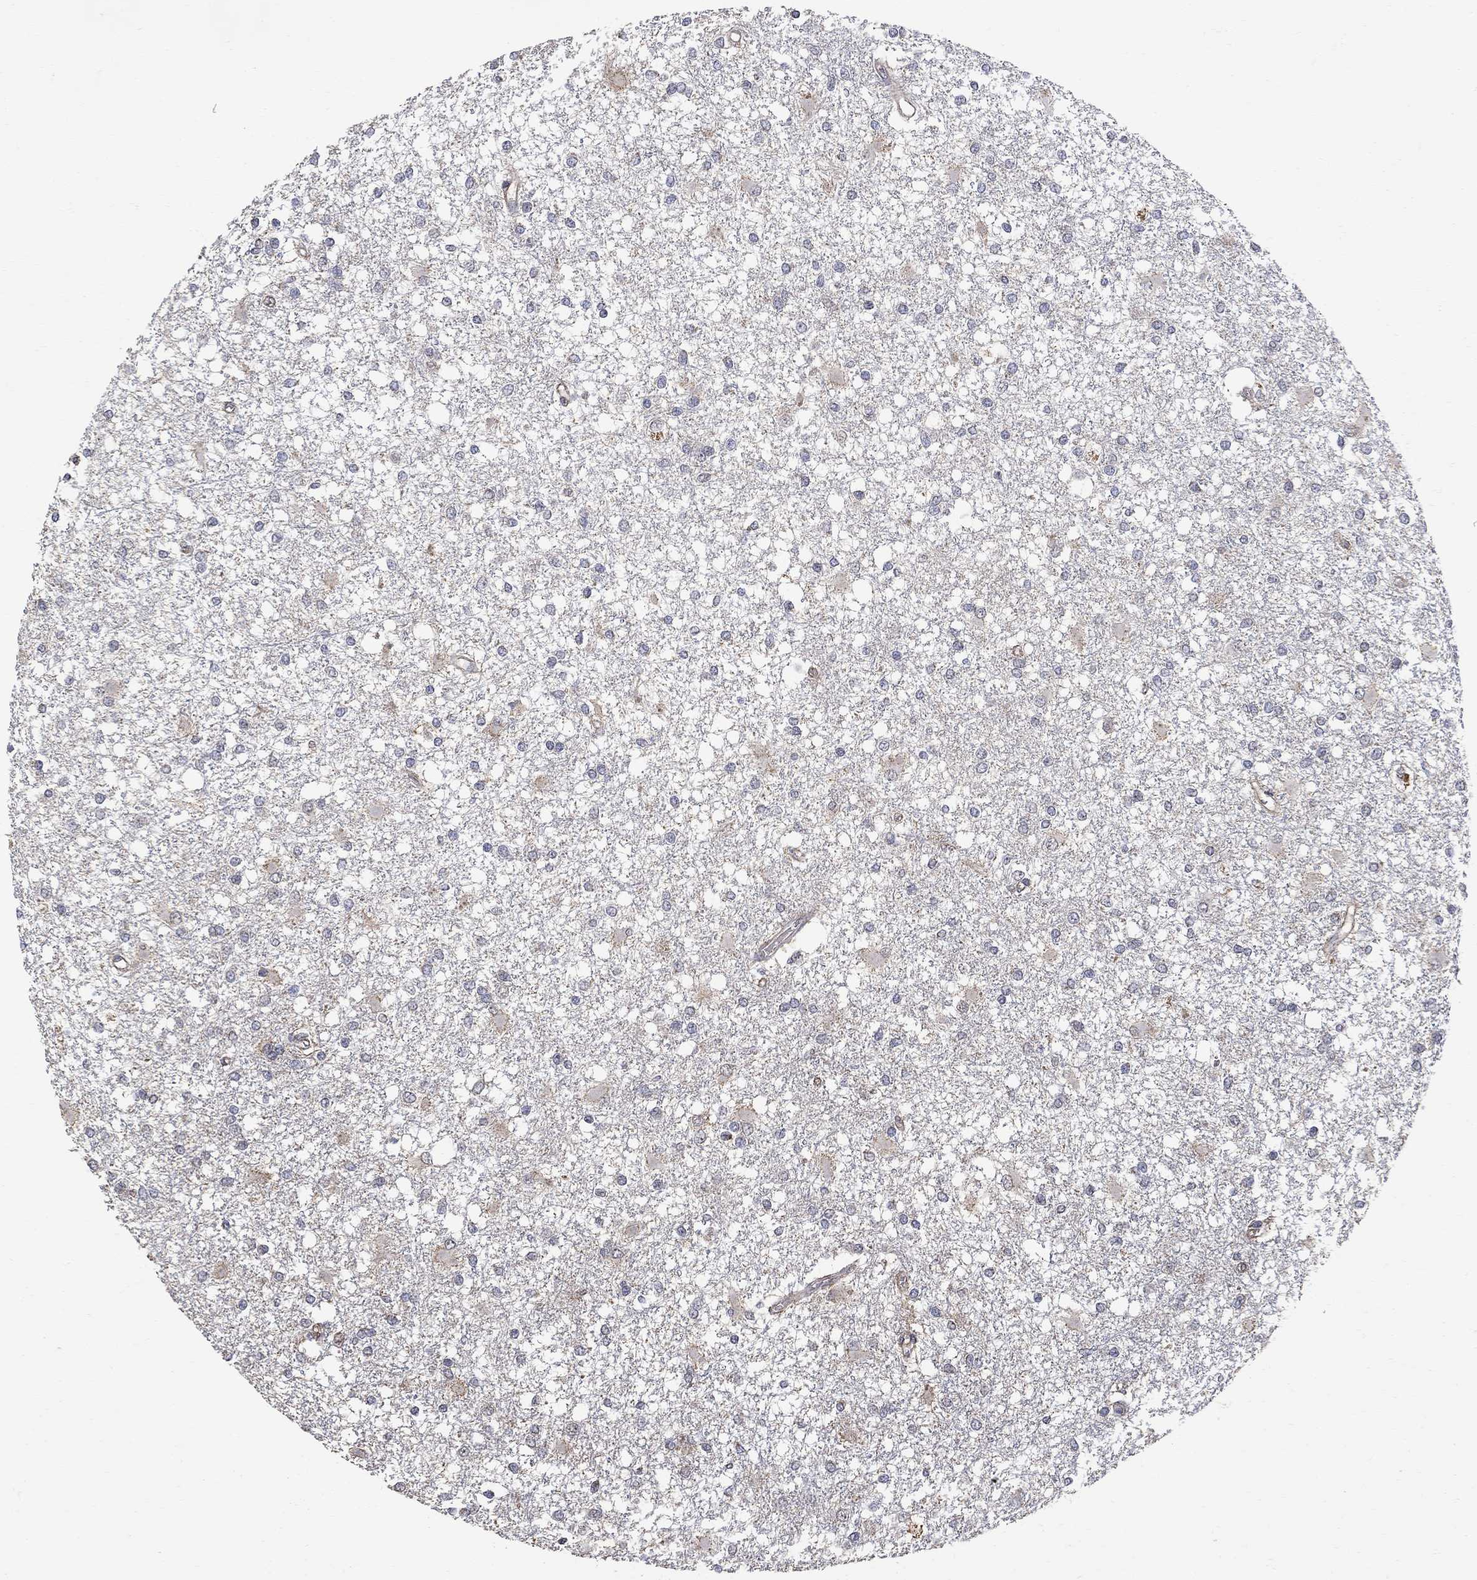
{"staining": {"intensity": "negative", "quantity": "none", "location": "none"}, "tissue": "glioma", "cell_type": "Tumor cells", "image_type": "cancer", "snomed": [{"axis": "morphology", "description": "Glioma, malignant, High grade"}, {"axis": "topography", "description": "Cerebral cortex"}], "caption": "The IHC image has no significant expression in tumor cells of glioma tissue.", "gene": "ANKRA2", "patient": {"sex": "male", "age": 79}}